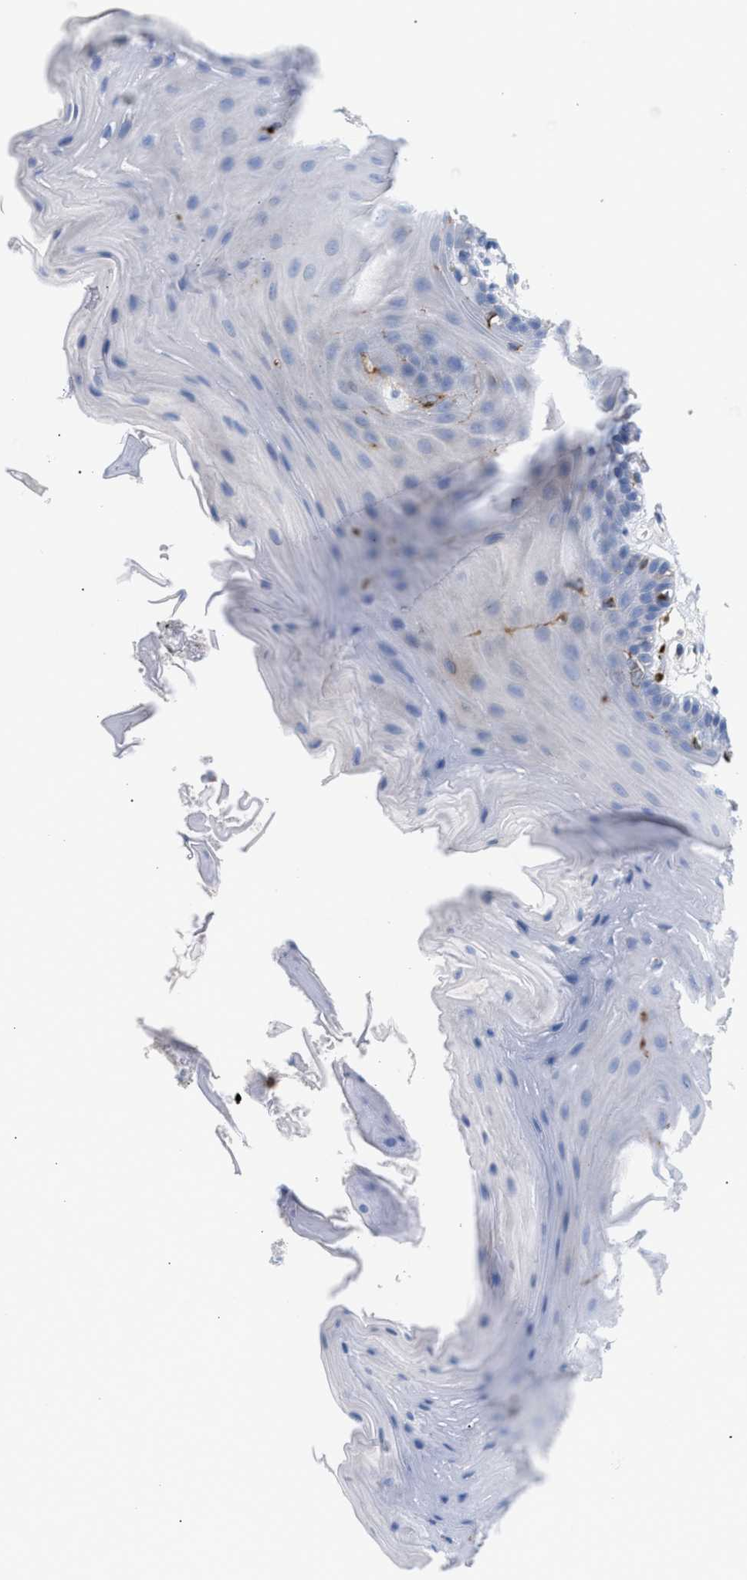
{"staining": {"intensity": "moderate", "quantity": "<25%", "location": "cytoplasmic/membranous"}, "tissue": "oral mucosa", "cell_type": "Squamous epithelial cells", "image_type": "normal", "snomed": [{"axis": "morphology", "description": "Normal tissue, NOS"}, {"axis": "morphology", "description": "Squamous cell carcinoma, NOS"}, {"axis": "topography", "description": "Oral tissue"}, {"axis": "topography", "description": "Head-Neck"}], "caption": "Protein staining of unremarkable oral mucosa displays moderate cytoplasmic/membranous staining in about <25% of squamous epithelial cells. (Brightfield microscopy of DAB IHC at high magnification).", "gene": "TACC3", "patient": {"sex": "male", "age": 71}}